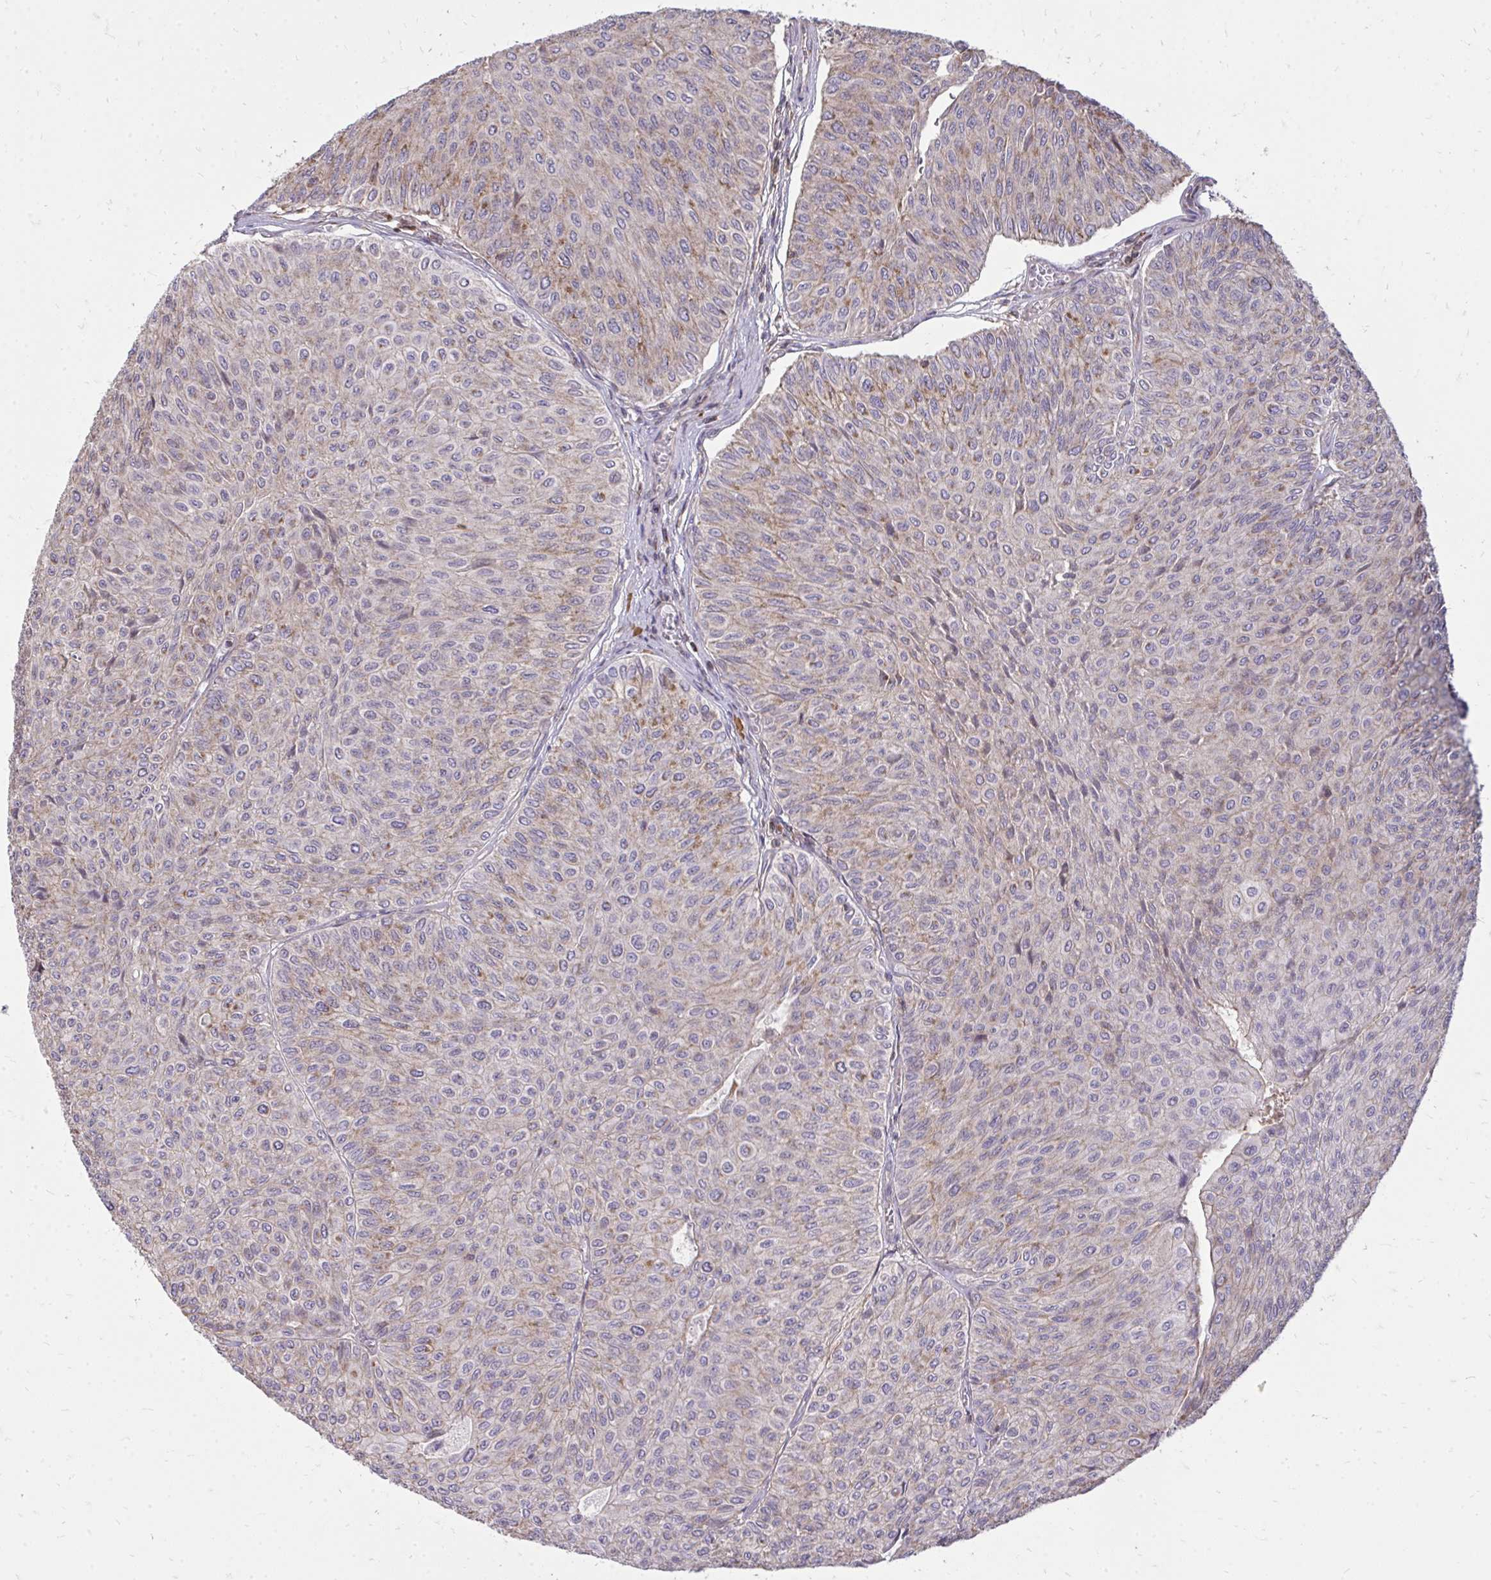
{"staining": {"intensity": "moderate", "quantity": "<25%", "location": "cytoplasmic/membranous"}, "tissue": "urothelial cancer", "cell_type": "Tumor cells", "image_type": "cancer", "snomed": [{"axis": "morphology", "description": "Urothelial carcinoma, NOS"}, {"axis": "topography", "description": "Urinary bladder"}], "caption": "Tumor cells display moderate cytoplasmic/membranous positivity in approximately <25% of cells in urothelial cancer. (Brightfield microscopy of DAB IHC at high magnification).", "gene": "SLC7A5", "patient": {"sex": "male", "age": 59}}